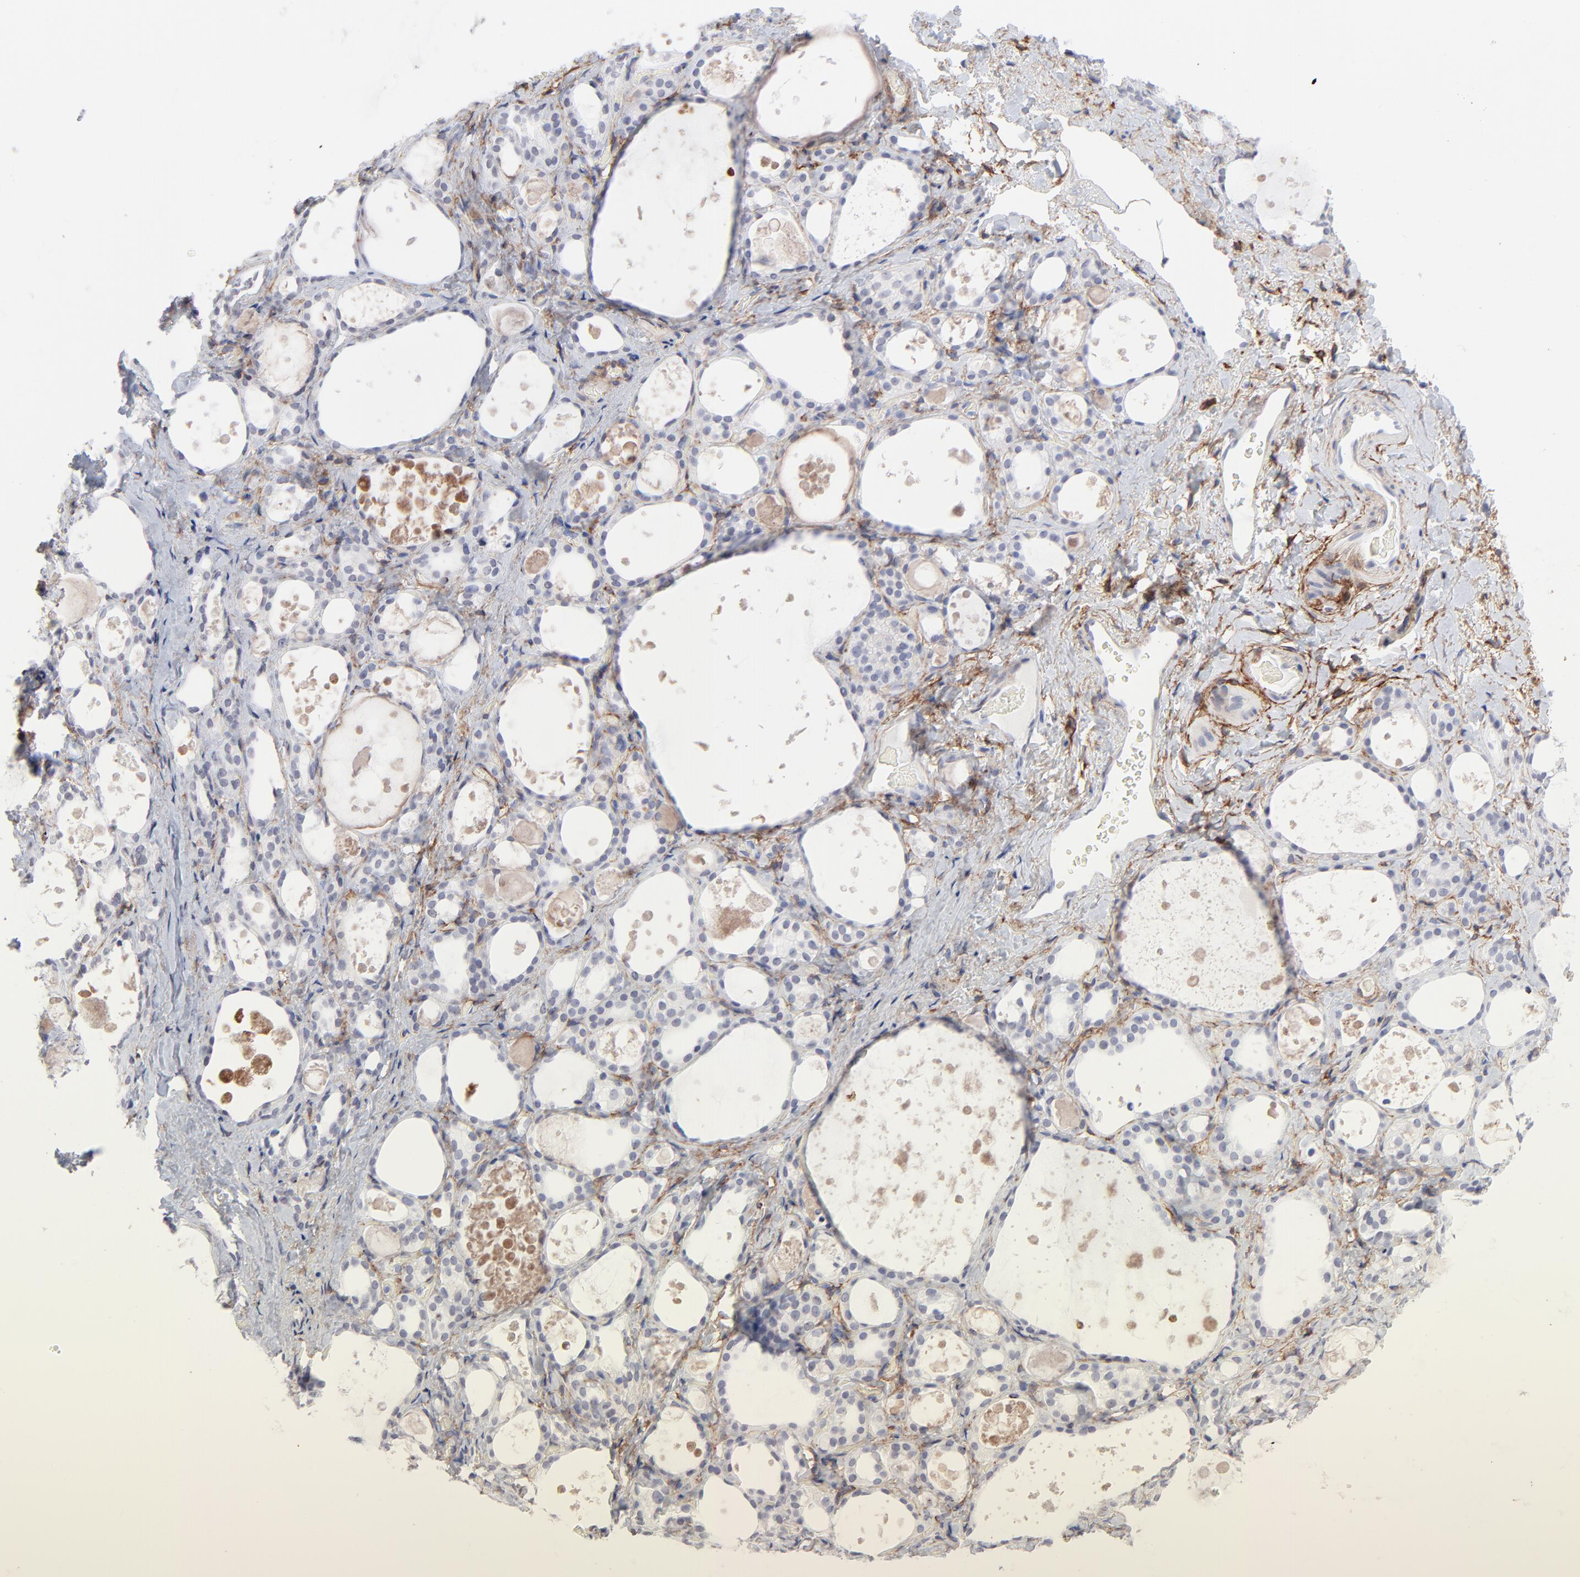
{"staining": {"intensity": "negative", "quantity": "none", "location": "none"}, "tissue": "thyroid gland", "cell_type": "Glandular cells", "image_type": "normal", "snomed": [{"axis": "morphology", "description": "Normal tissue, NOS"}, {"axis": "topography", "description": "Thyroid gland"}], "caption": "A high-resolution histopathology image shows immunohistochemistry staining of unremarkable thyroid gland, which exhibits no significant expression in glandular cells.", "gene": "PDGFRB", "patient": {"sex": "female", "age": 75}}